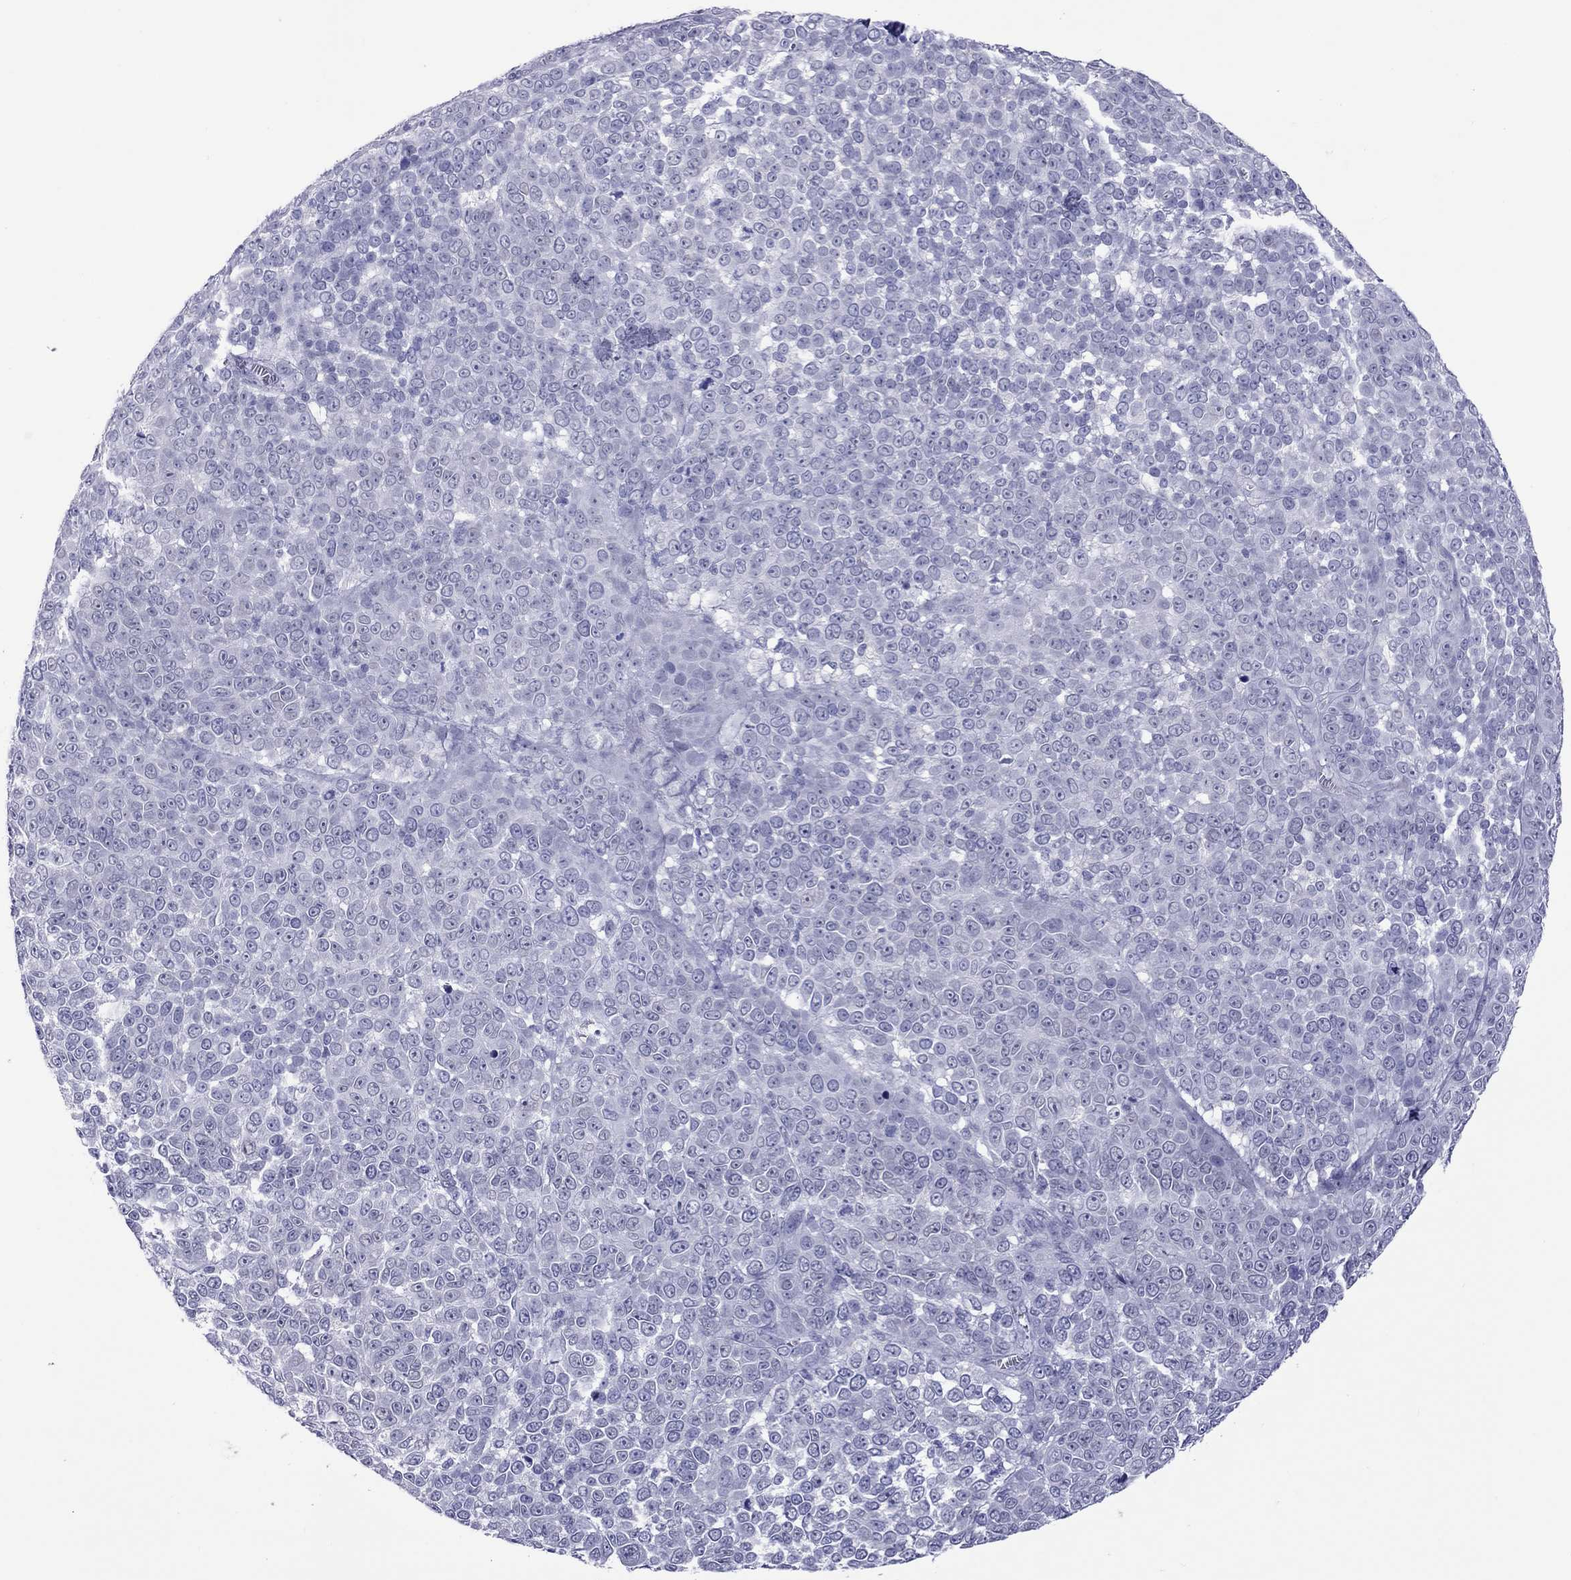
{"staining": {"intensity": "negative", "quantity": "none", "location": "none"}, "tissue": "melanoma", "cell_type": "Tumor cells", "image_type": "cancer", "snomed": [{"axis": "morphology", "description": "Malignant melanoma, NOS"}, {"axis": "topography", "description": "Skin"}], "caption": "An IHC photomicrograph of malignant melanoma is shown. There is no staining in tumor cells of malignant melanoma.", "gene": "CHRNB3", "patient": {"sex": "female", "age": 95}}